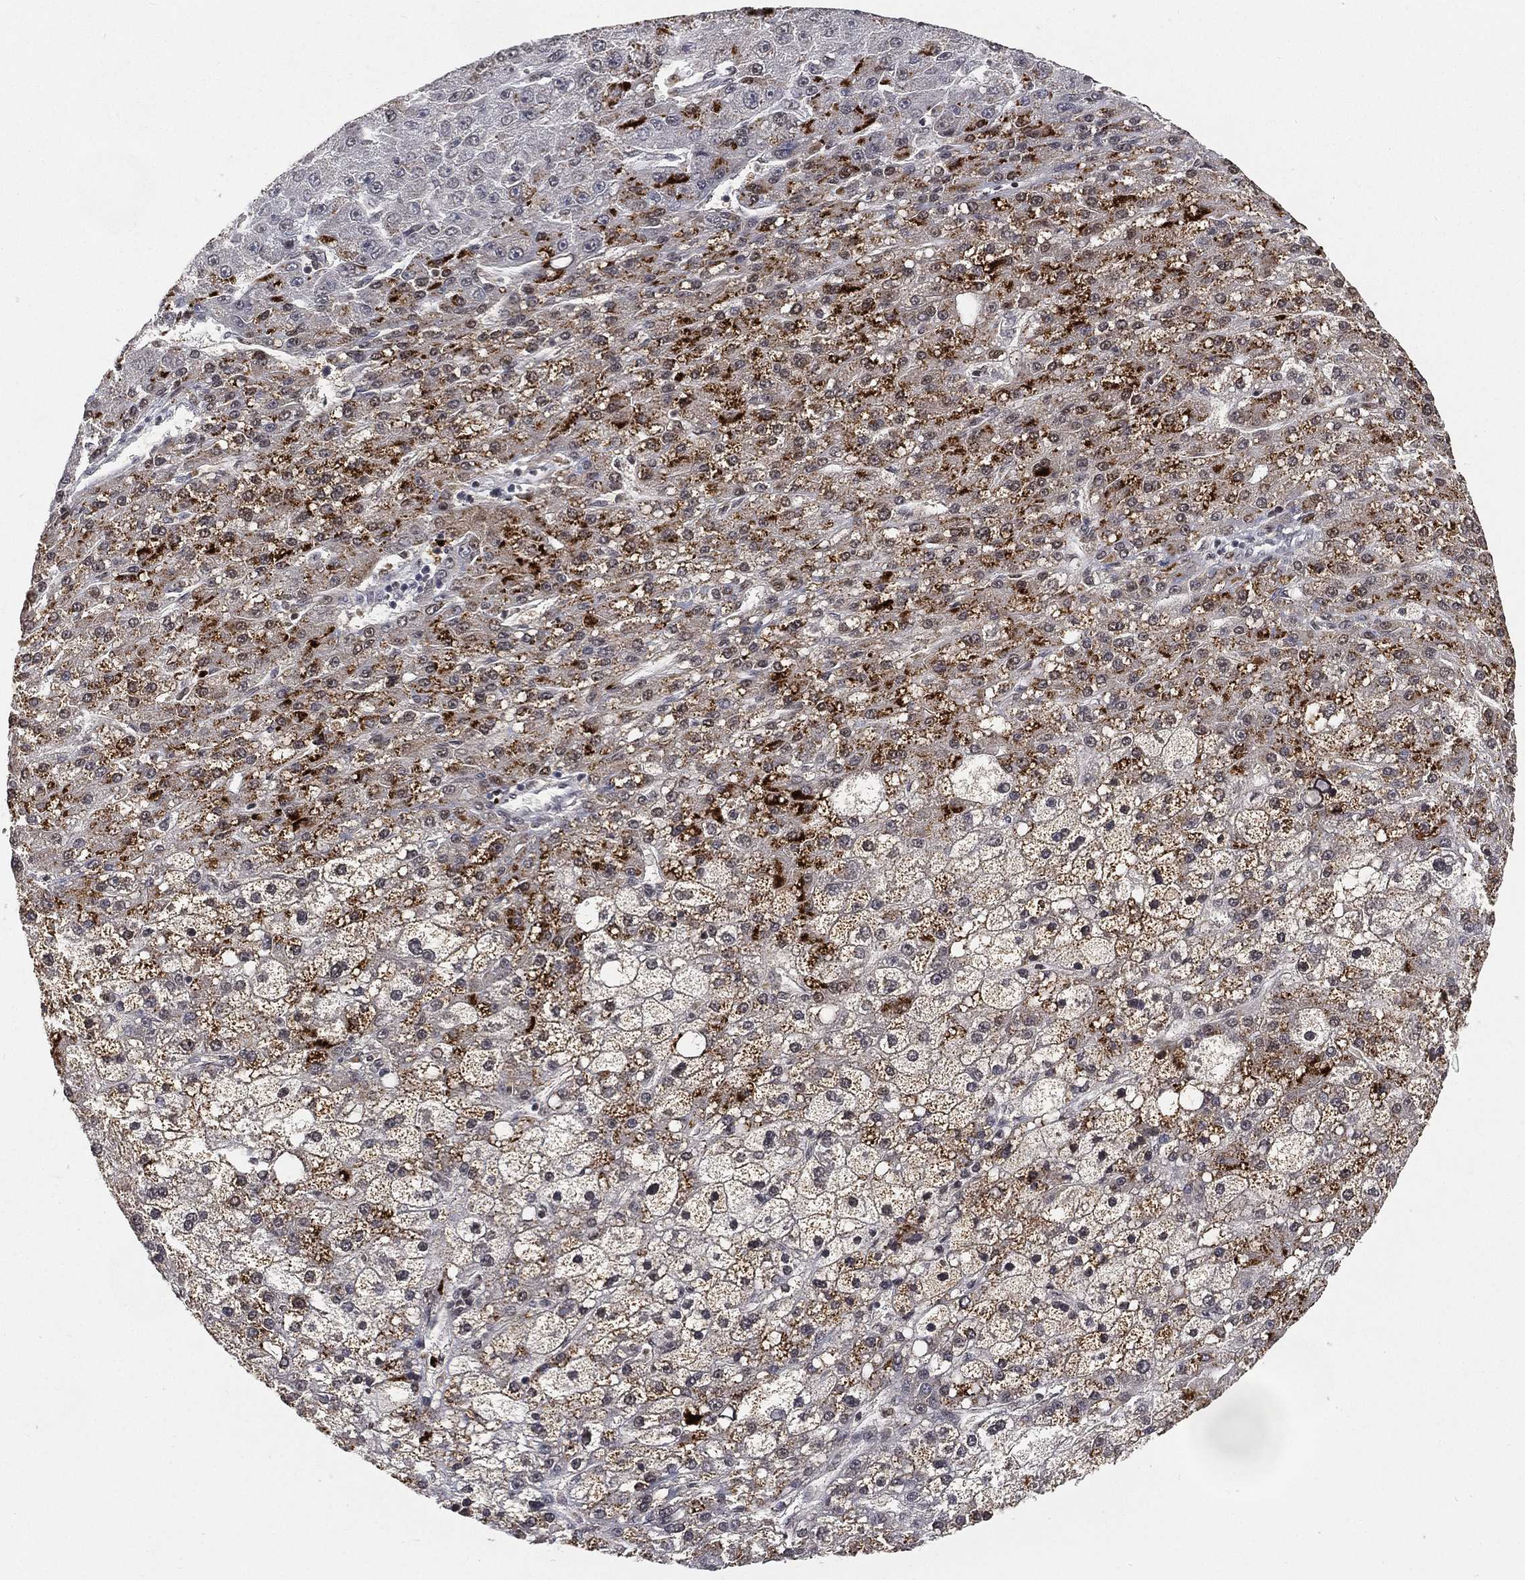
{"staining": {"intensity": "moderate", "quantity": "25%-75%", "location": "cytoplasmic/membranous"}, "tissue": "liver cancer", "cell_type": "Tumor cells", "image_type": "cancer", "snomed": [{"axis": "morphology", "description": "Carcinoma, Hepatocellular, NOS"}, {"axis": "topography", "description": "Liver"}], "caption": "Protein staining of liver cancer (hepatocellular carcinoma) tissue reveals moderate cytoplasmic/membranous expression in about 25%-75% of tumor cells. The protein is shown in brown color, while the nuclei are stained blue.", "gene": "ARG1", "patient": {"sex": "male", "age": 67}}